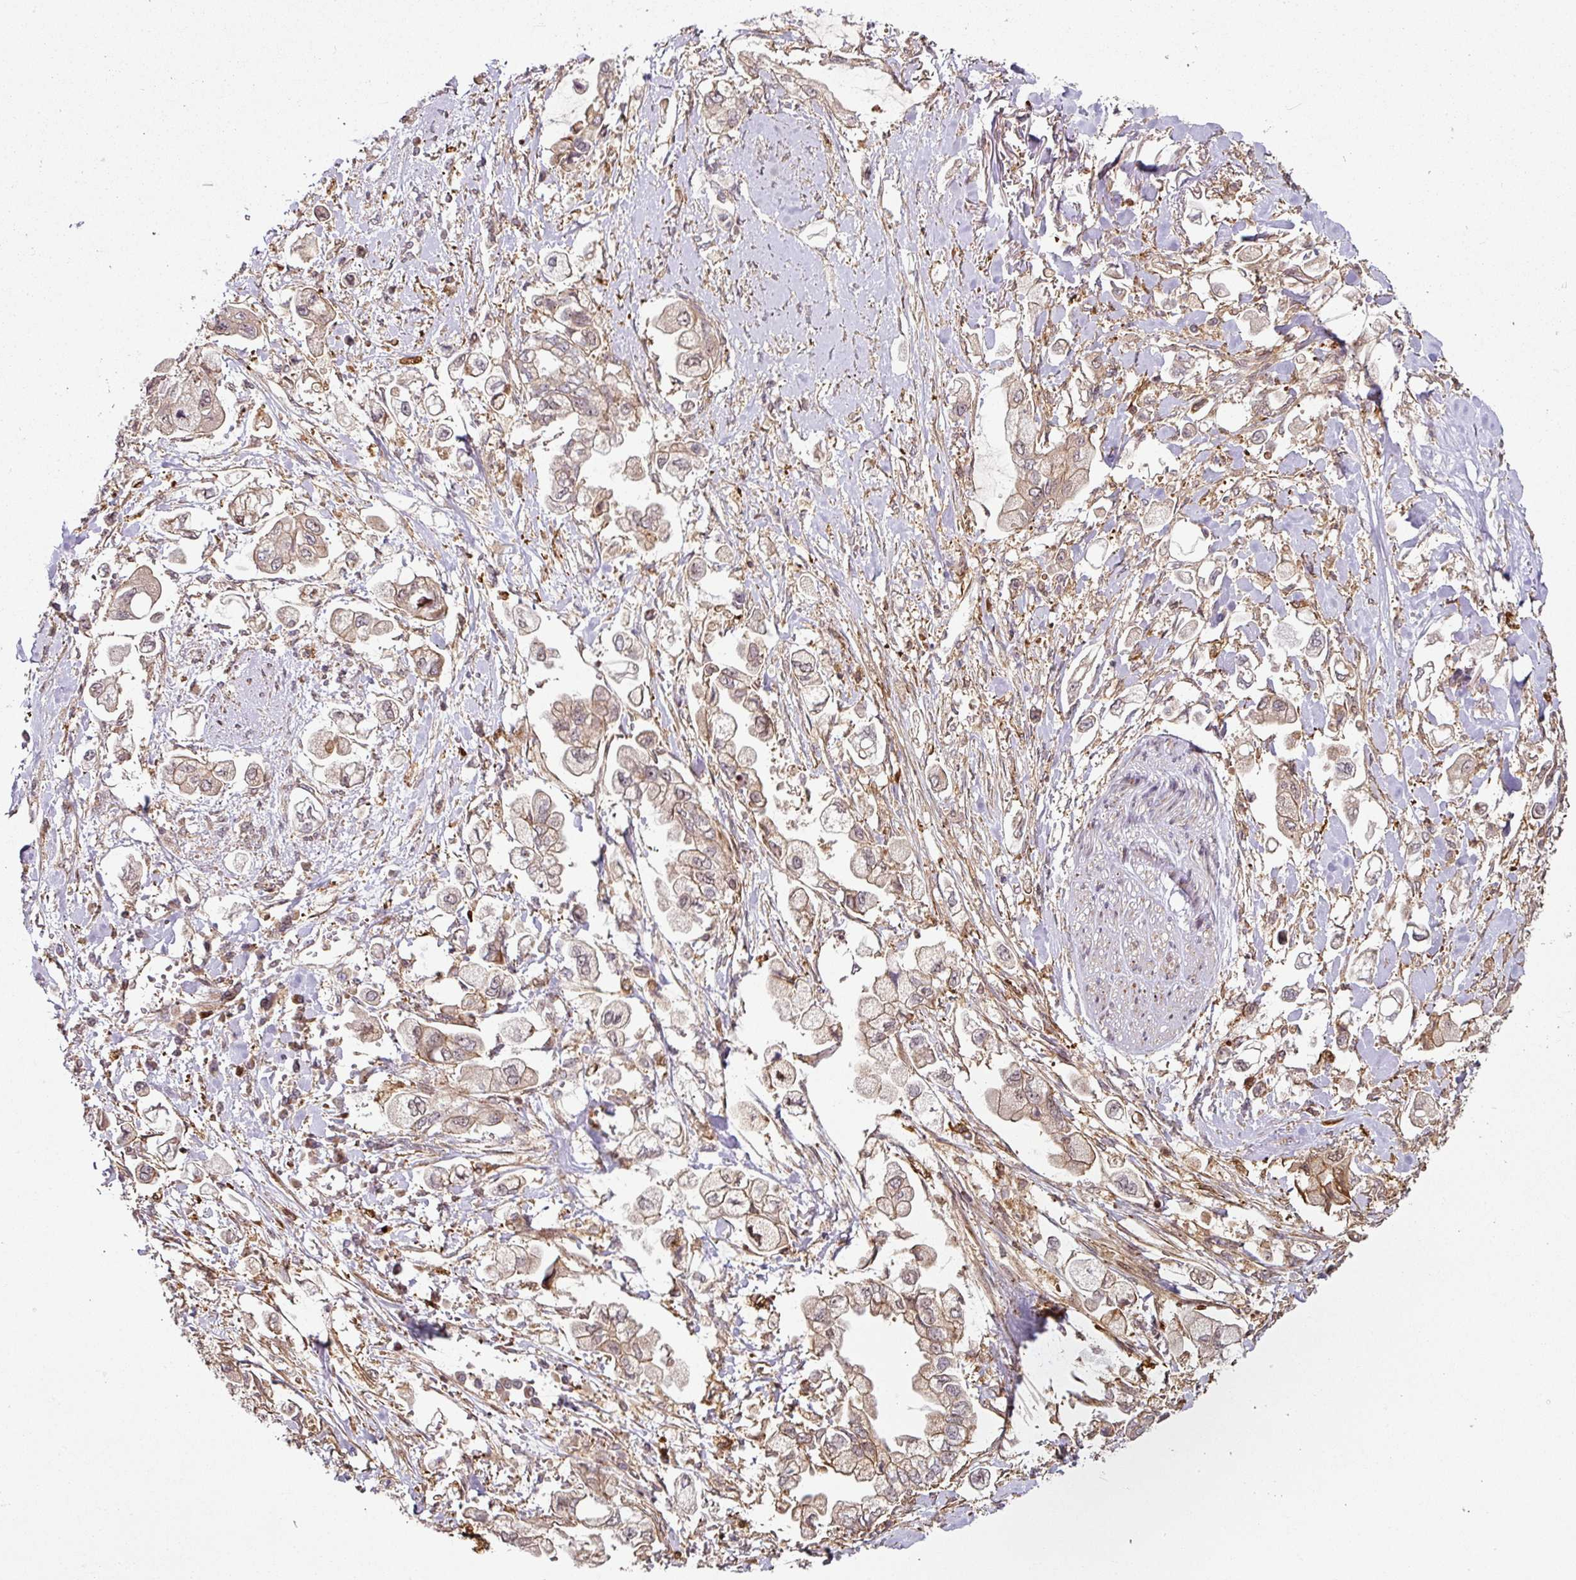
{"staining": {"intensity": "weak", "quantity": ">75%", "location": "cytoplasmic/membranous,nuclear"}, "tissue": "stomach cancer", "cell_type": "Tumor cells", "image_type": "cancer", "snomed": [{"axis": "morphology", "description": "Adenocarcinoma, NOS"}, {"axis": "topography", "description": "Stomach"}], "caption": "Immunohistochemical staining of human stomach adenocarcinoma demonstrates low levels of weak cytoplasmic/membranous and nuclear protein expression in about >75% of tumor cells.", "gene": "ATAT1", "patient": {"sex": "male", "age": 62}}